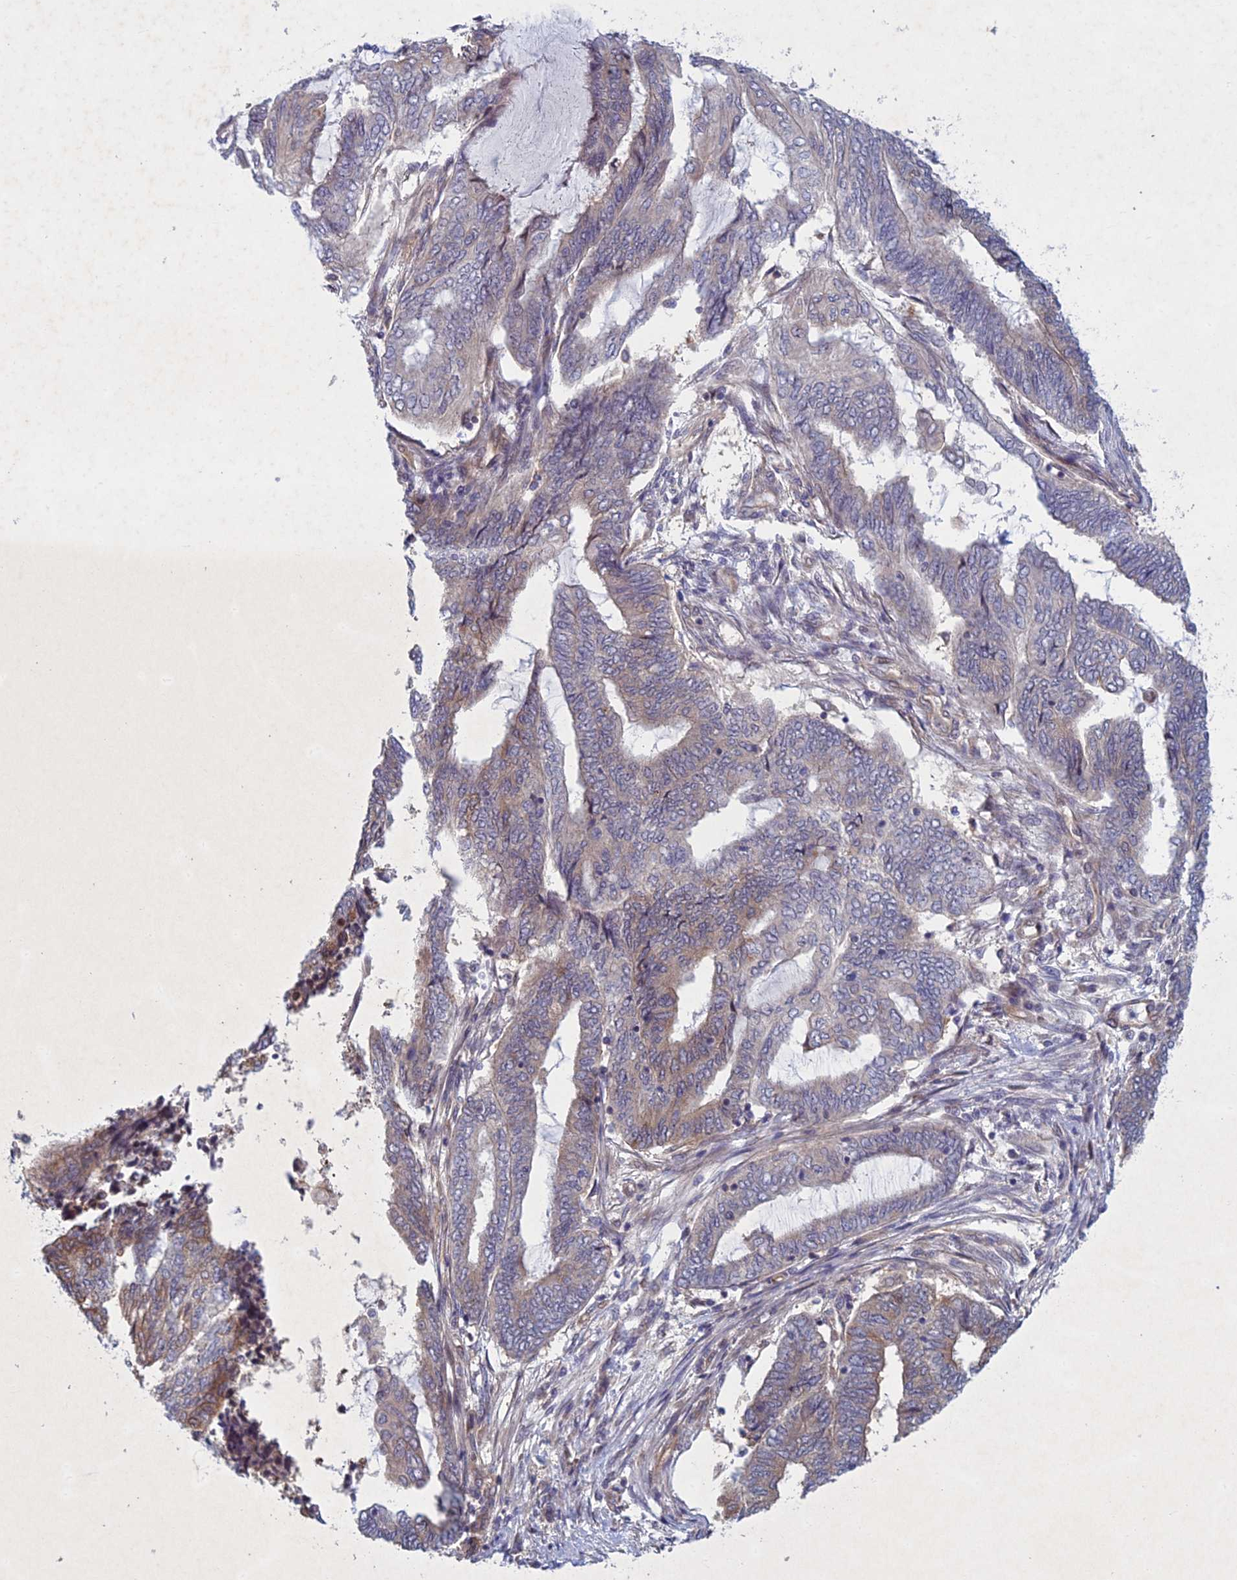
{"staining": {"intensity": "weak", "quantity": "<25%", "location": "cytoplasmic/membranous"}, "tissue": "endometrial cancer", "cell_type": "Tumor cells", "image_type": "cancer", "snomed": [{"axis": "morphology", "description": "Adenocarcinoma, NOS"}, {"axis": "topography", "description": "Uterus"}, {"axis": "topography", "description": "Endometrium"}], "caption": "Adenocarcinoma (endometrial) stained for a protein using IHC exhibits no positivity tumor cells.", "gene": "PTHLH", "patient": {"sex": "female", "age": 70}}